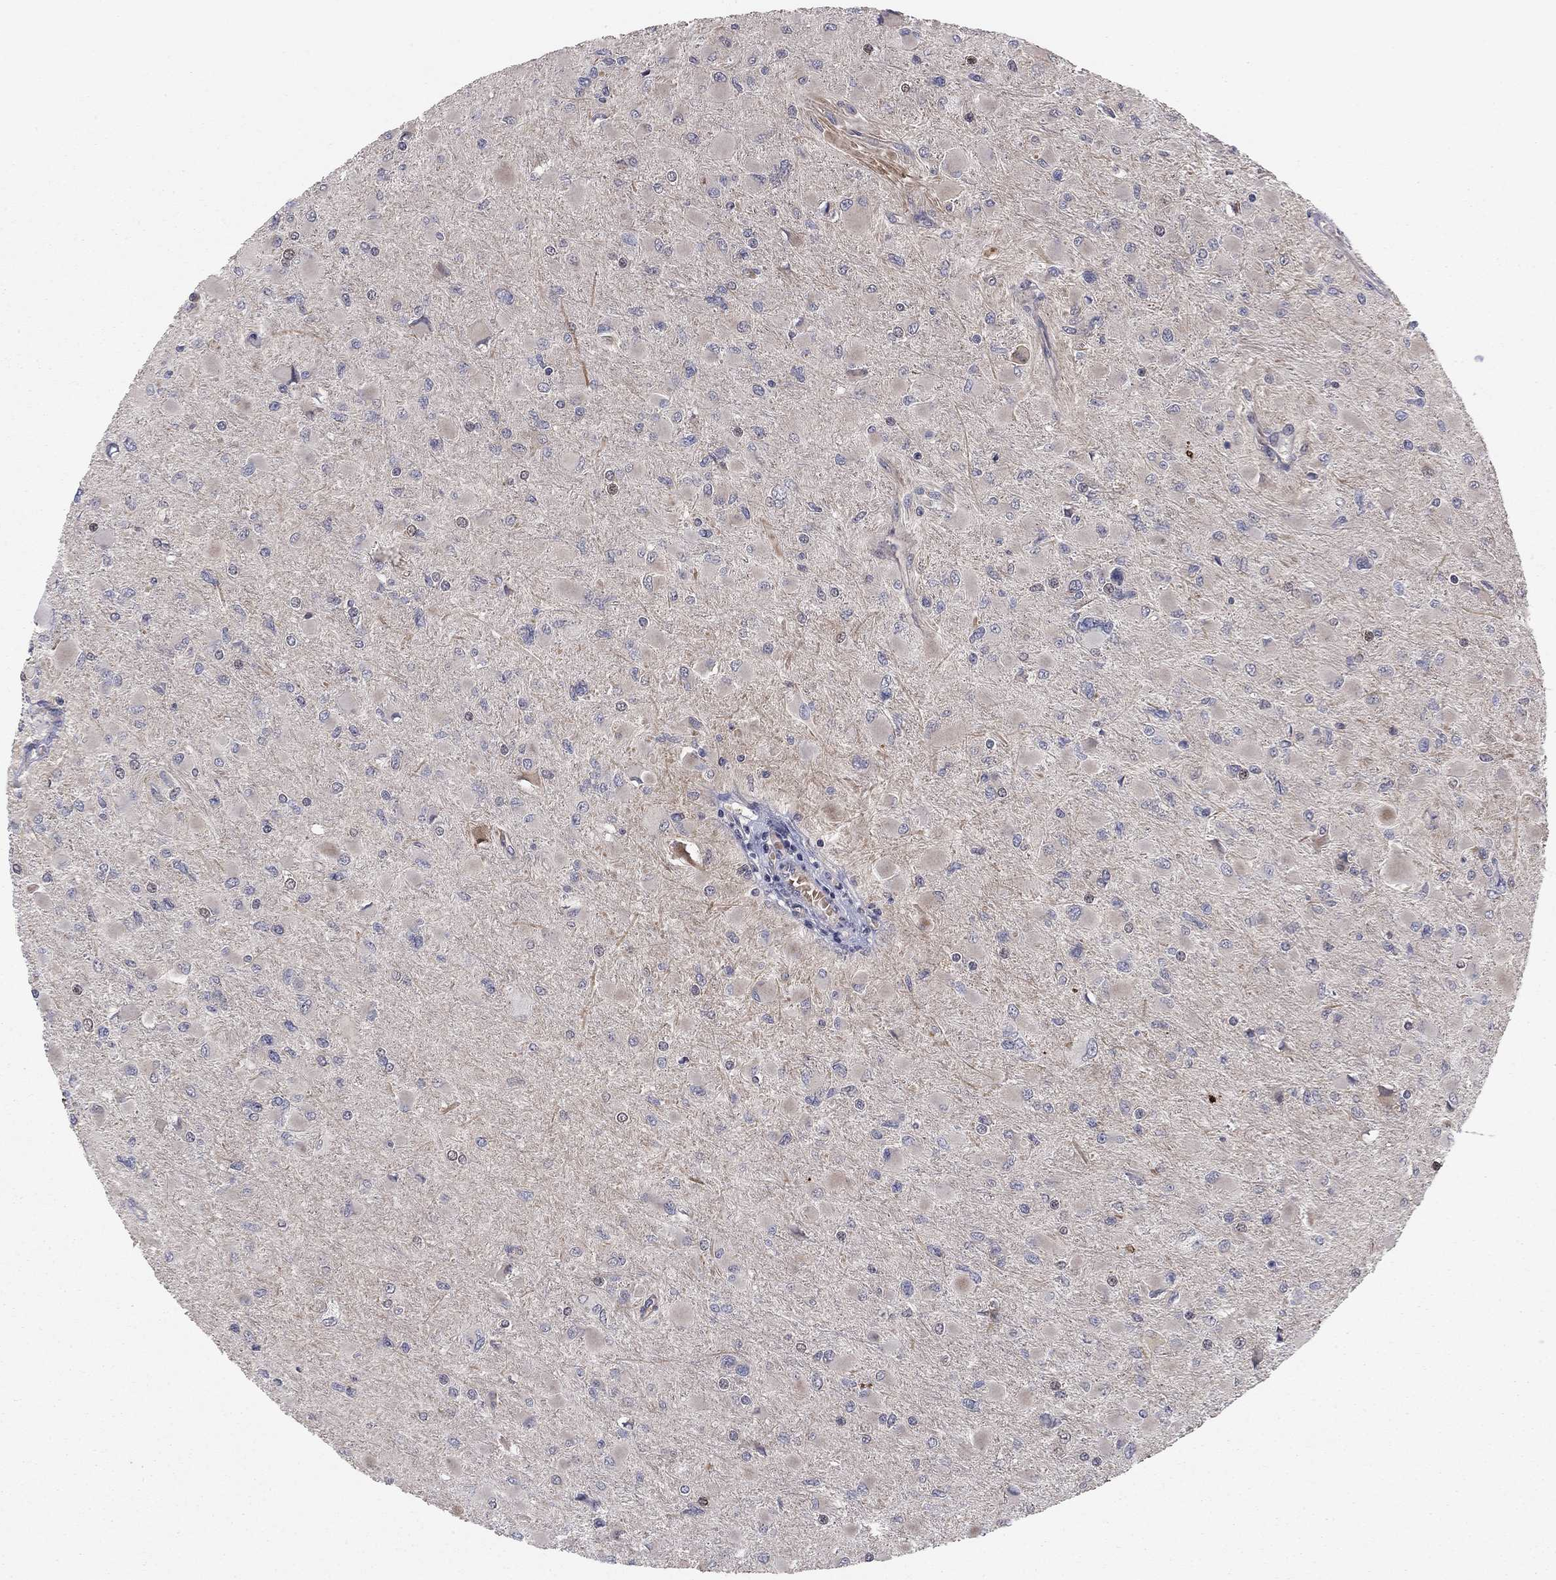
{"staining": {"intensity": "negative", "quantity": "none", "location": "none"}, "tissue": "glioma", "cell_type": "Tumor cells", "image_type": "cancer", "snomed": [{"axis": "morphology", "description": "Glioma, malignant, High grade"}, {"axis": "topography", "description": "Cerebral cortex"}], "caption": "Protein analysis of glioma demonstrates no significant staining in tumor cells. (Brightfield microscopy of DAB immunohistochemistry at high magnification).", "gene": "BCL11A", "patient": {"sex": "female", "age": 36}}